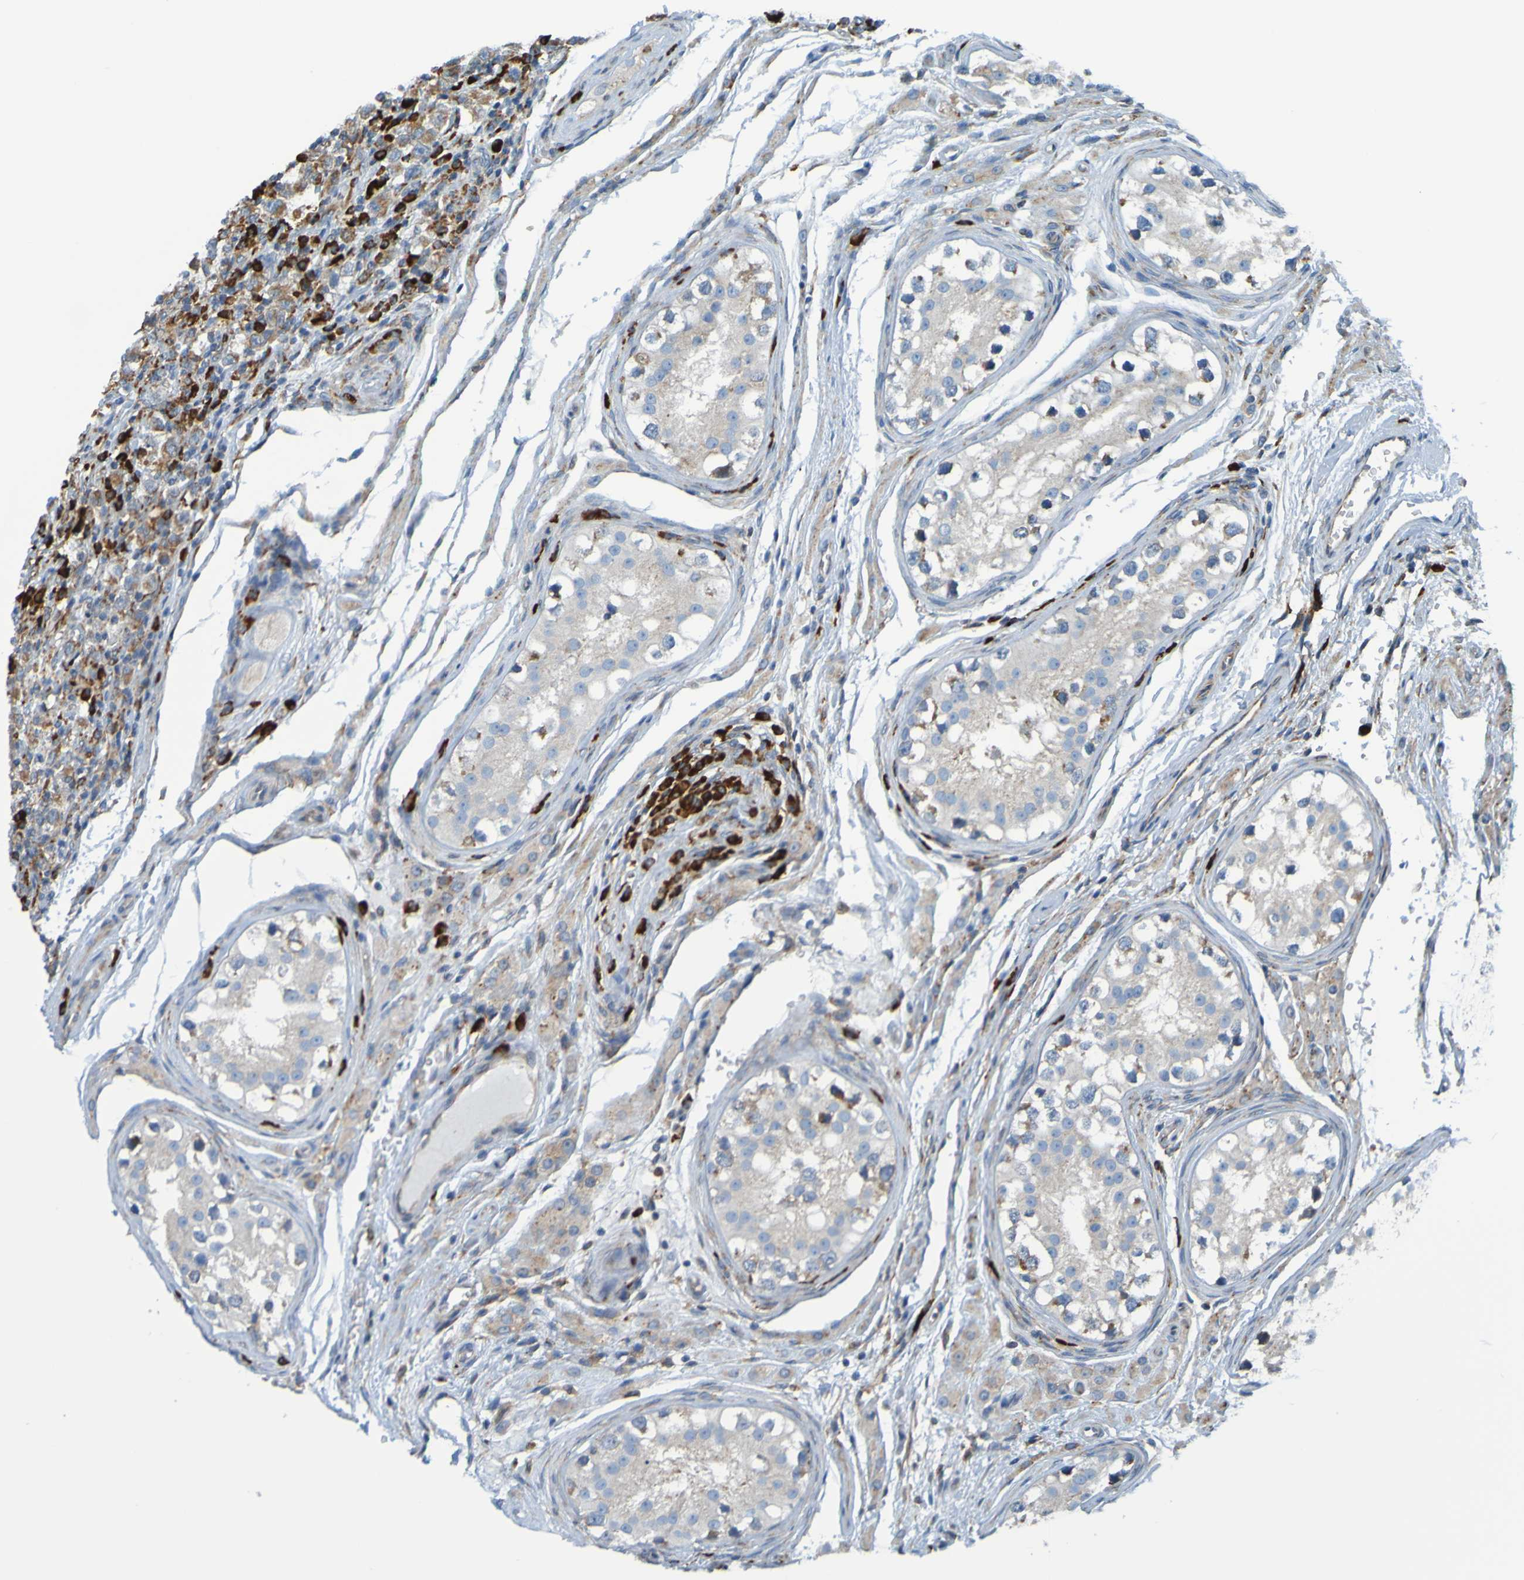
{"staining": {"intensity": "negative", "quantity": "none", "location": "none"}, "tissue": "testis cancer", "cell_type": "Tumor cells", "image_type": "cancer", "snomed": [{"axis": "morphology", "description": "Carcinoma, Embryonal, NOS"}, {"axis": "topography", "description": "Testis"}], "caption": "Testis embryonal carcinoma was stained to show a protein in brown. There is no significant staining in tumor cells. The staining was performed using DAB to visualize the protein expression in brown, while the nuclei were stained in blue with hematoxylin (Magnification: 20x).", "gene": "SSR1", "patient": {"sex": "male", "age": 21}}